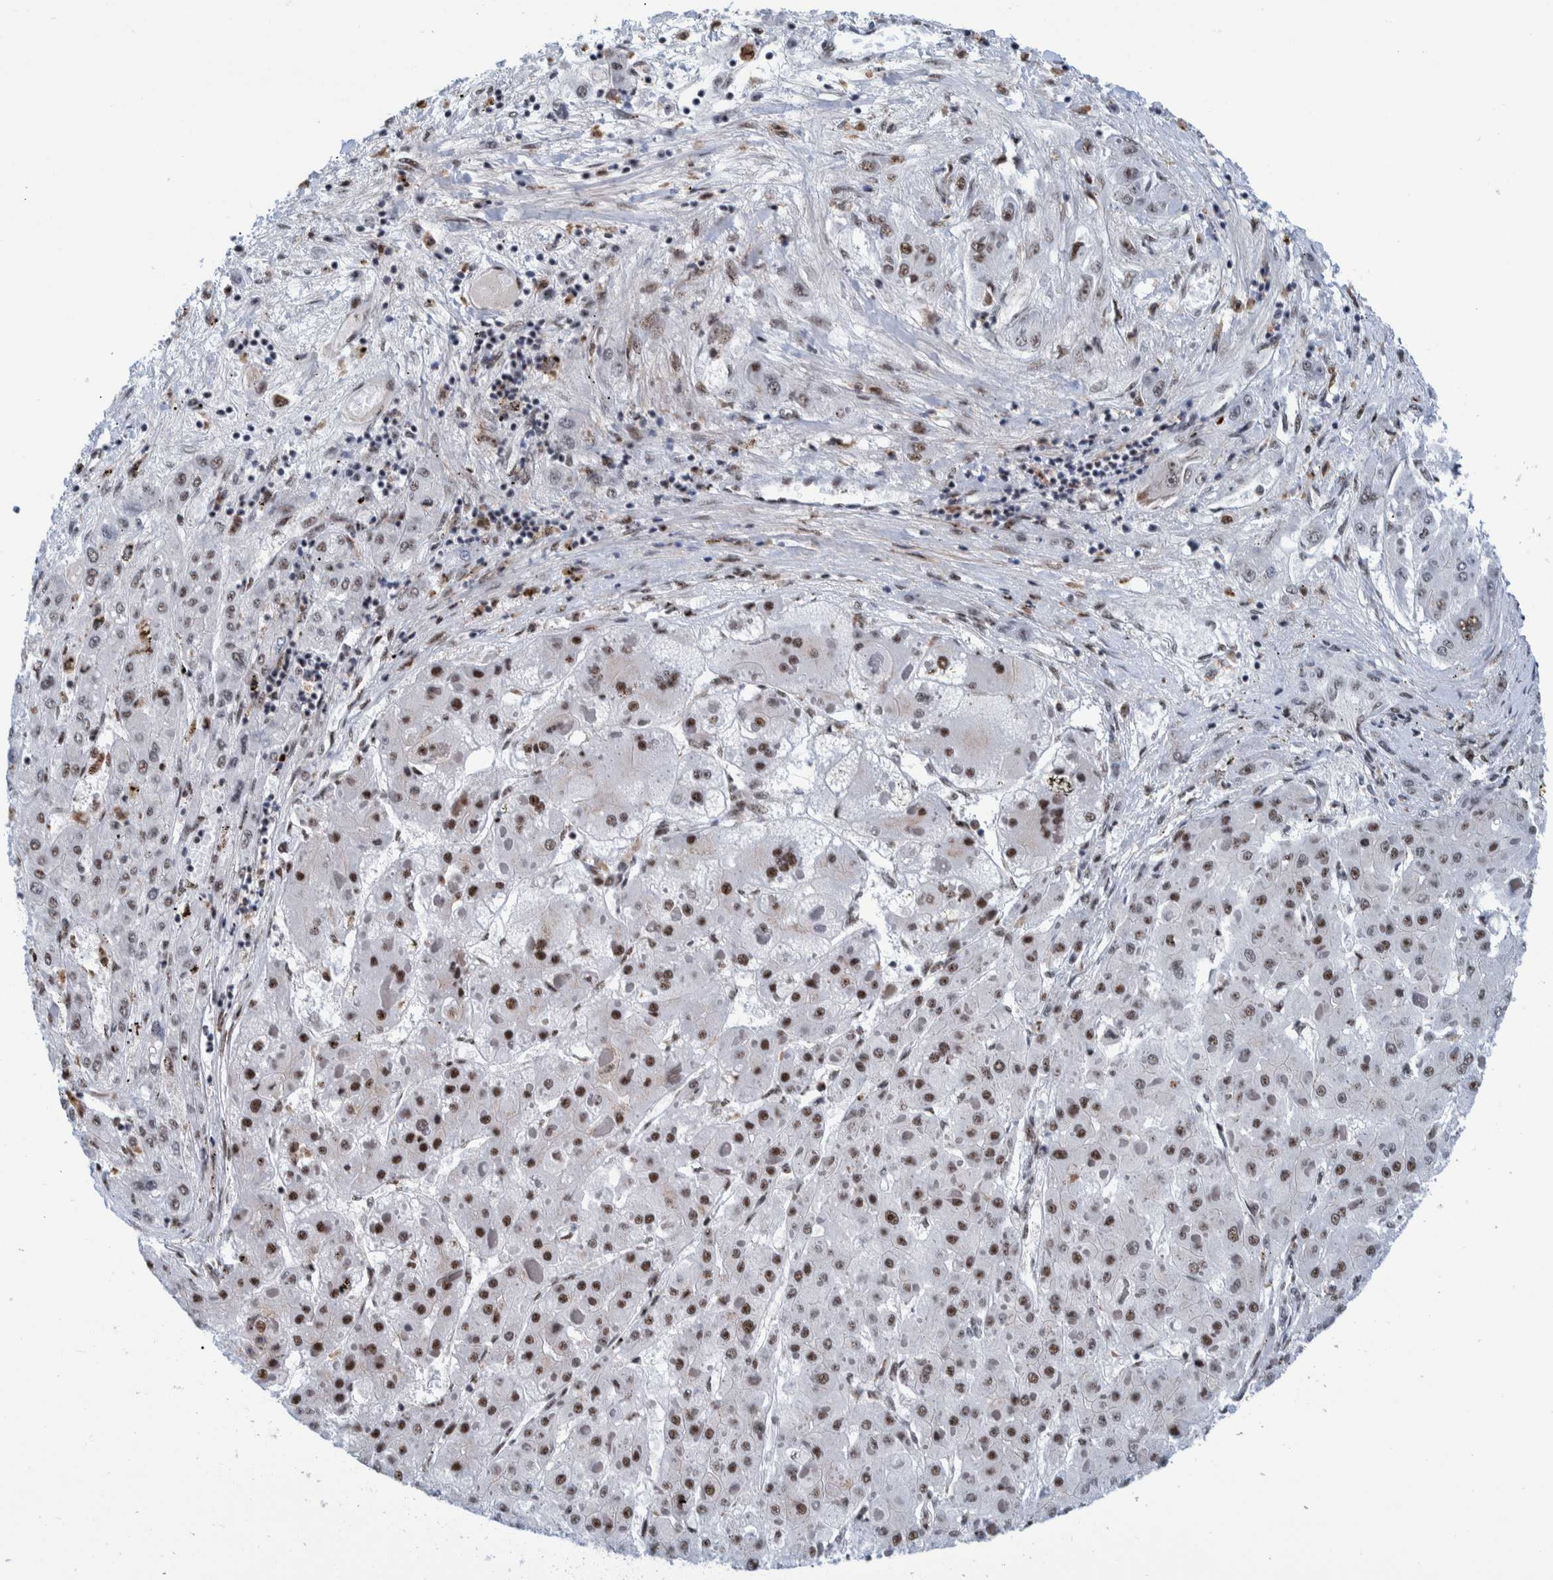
{"staining": {"intensity": "moderate", "quantity": ">75%", "location": "nuclear"}, "tissue": "liver cancer", "cell_type": "Tumor cells", "image_type": "cancer", "snomed": [{"axis": "morphology", "description": "Carcinoma, Hepatocellular, NOS"}, {"axis": "topography", "description": "Liver"}], "caption": "About >75% of tumor cells in liver hepatocellular carcinoma demonstrate moderate nuclear protein positivity as visualized by brown immunohistochemical staining.", "gene": "EFTUD2", "patient": {"sex": "female", "age": 73}}